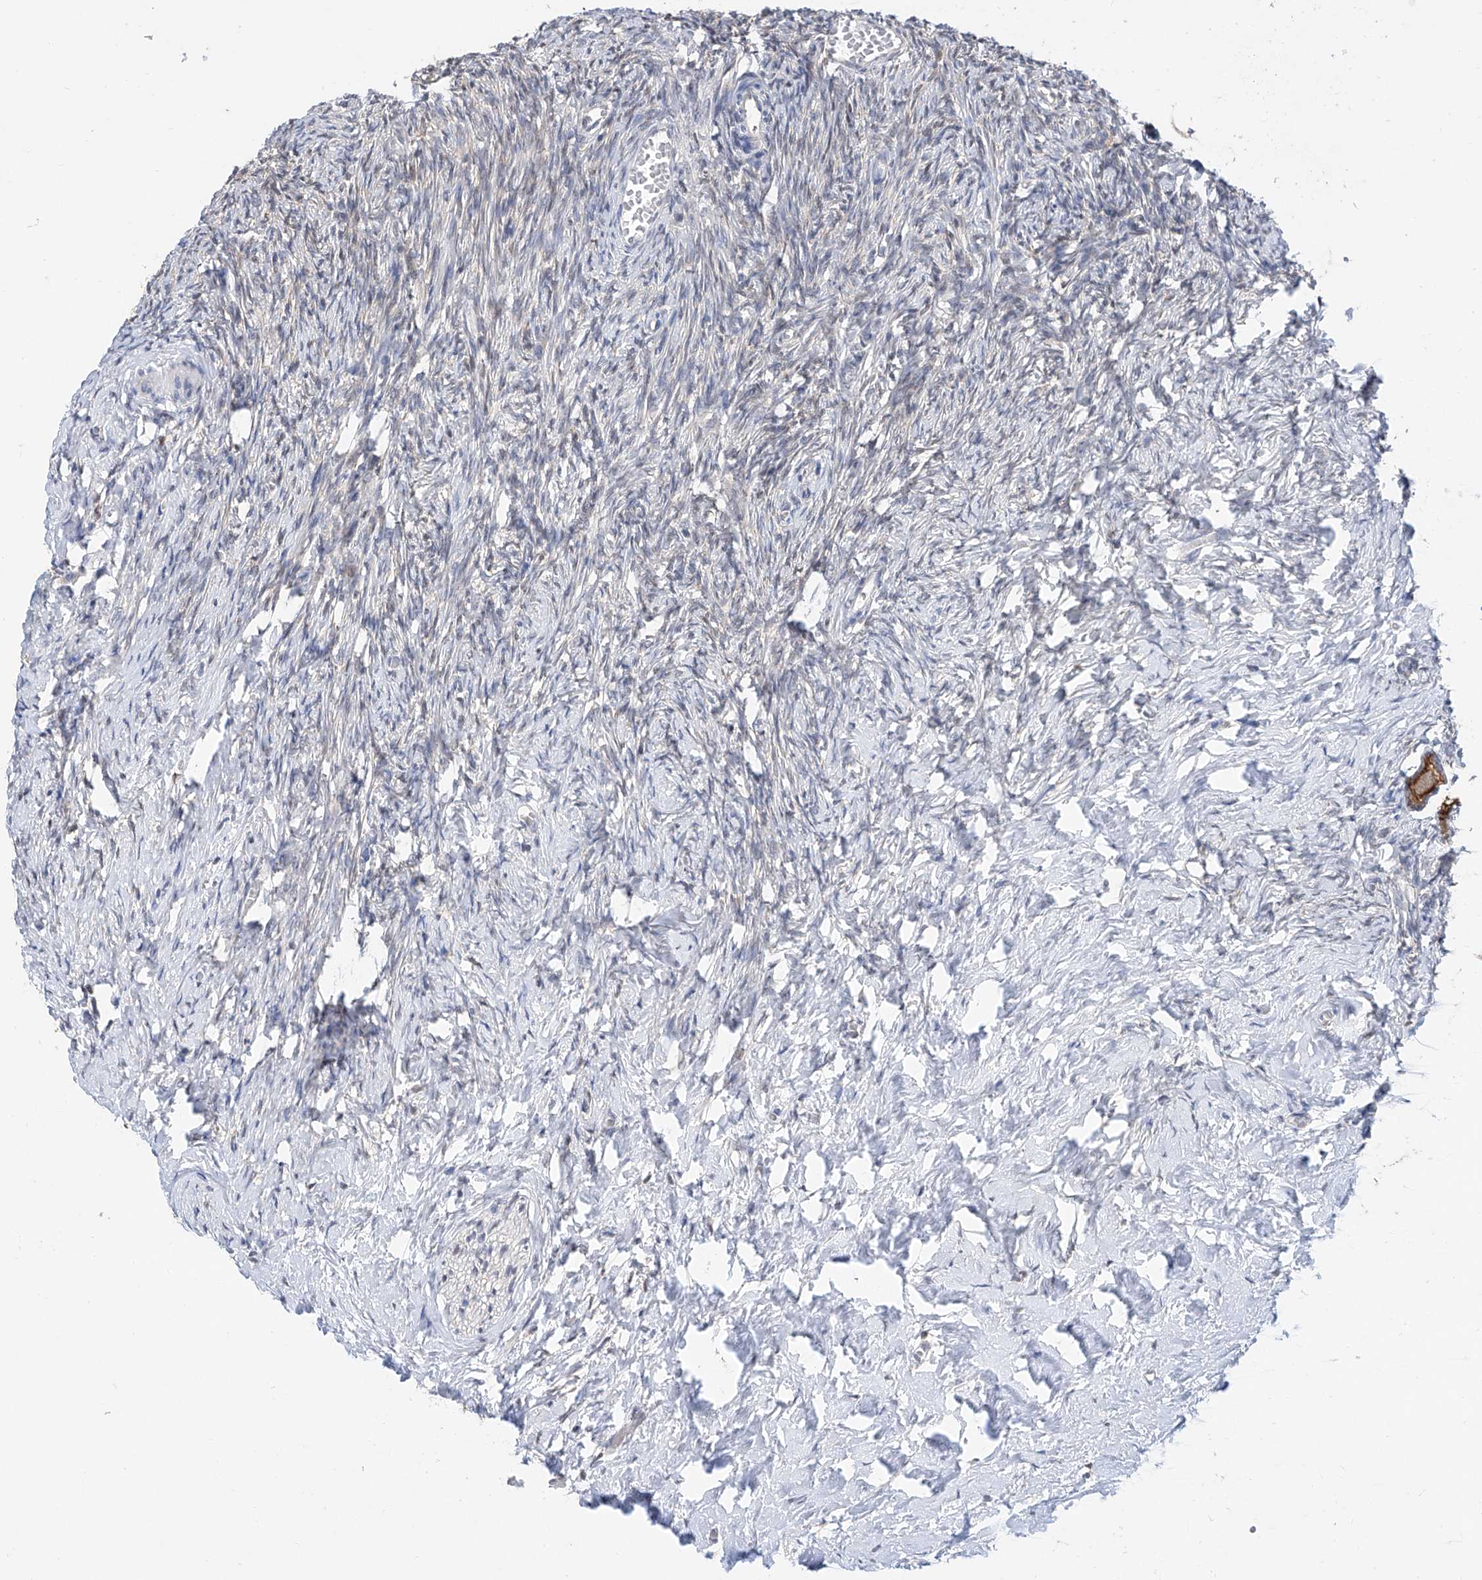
{"staining": {"intensity": "strong", "quantity": ">75%", "location": "cytoplasmic/membranous"}, "tissue": "ovary", "cell_type": "Follicle cells", "image_type": "normal", "snomed": [{"axis": "morphology", "description": "Normal tissue, NOS"}, {"axis": "topography", "description": "Ovary"}], "caption": "A histopathology image of human ovary stained for a protein exhibits strong cytoplasmic/membranous brown staining in follicle cells. (brown staining indicates protein expression, while blue staining denotes nuclei).", "gene": "FUCA2", "patient": {"sex": "female", "age": 27}}